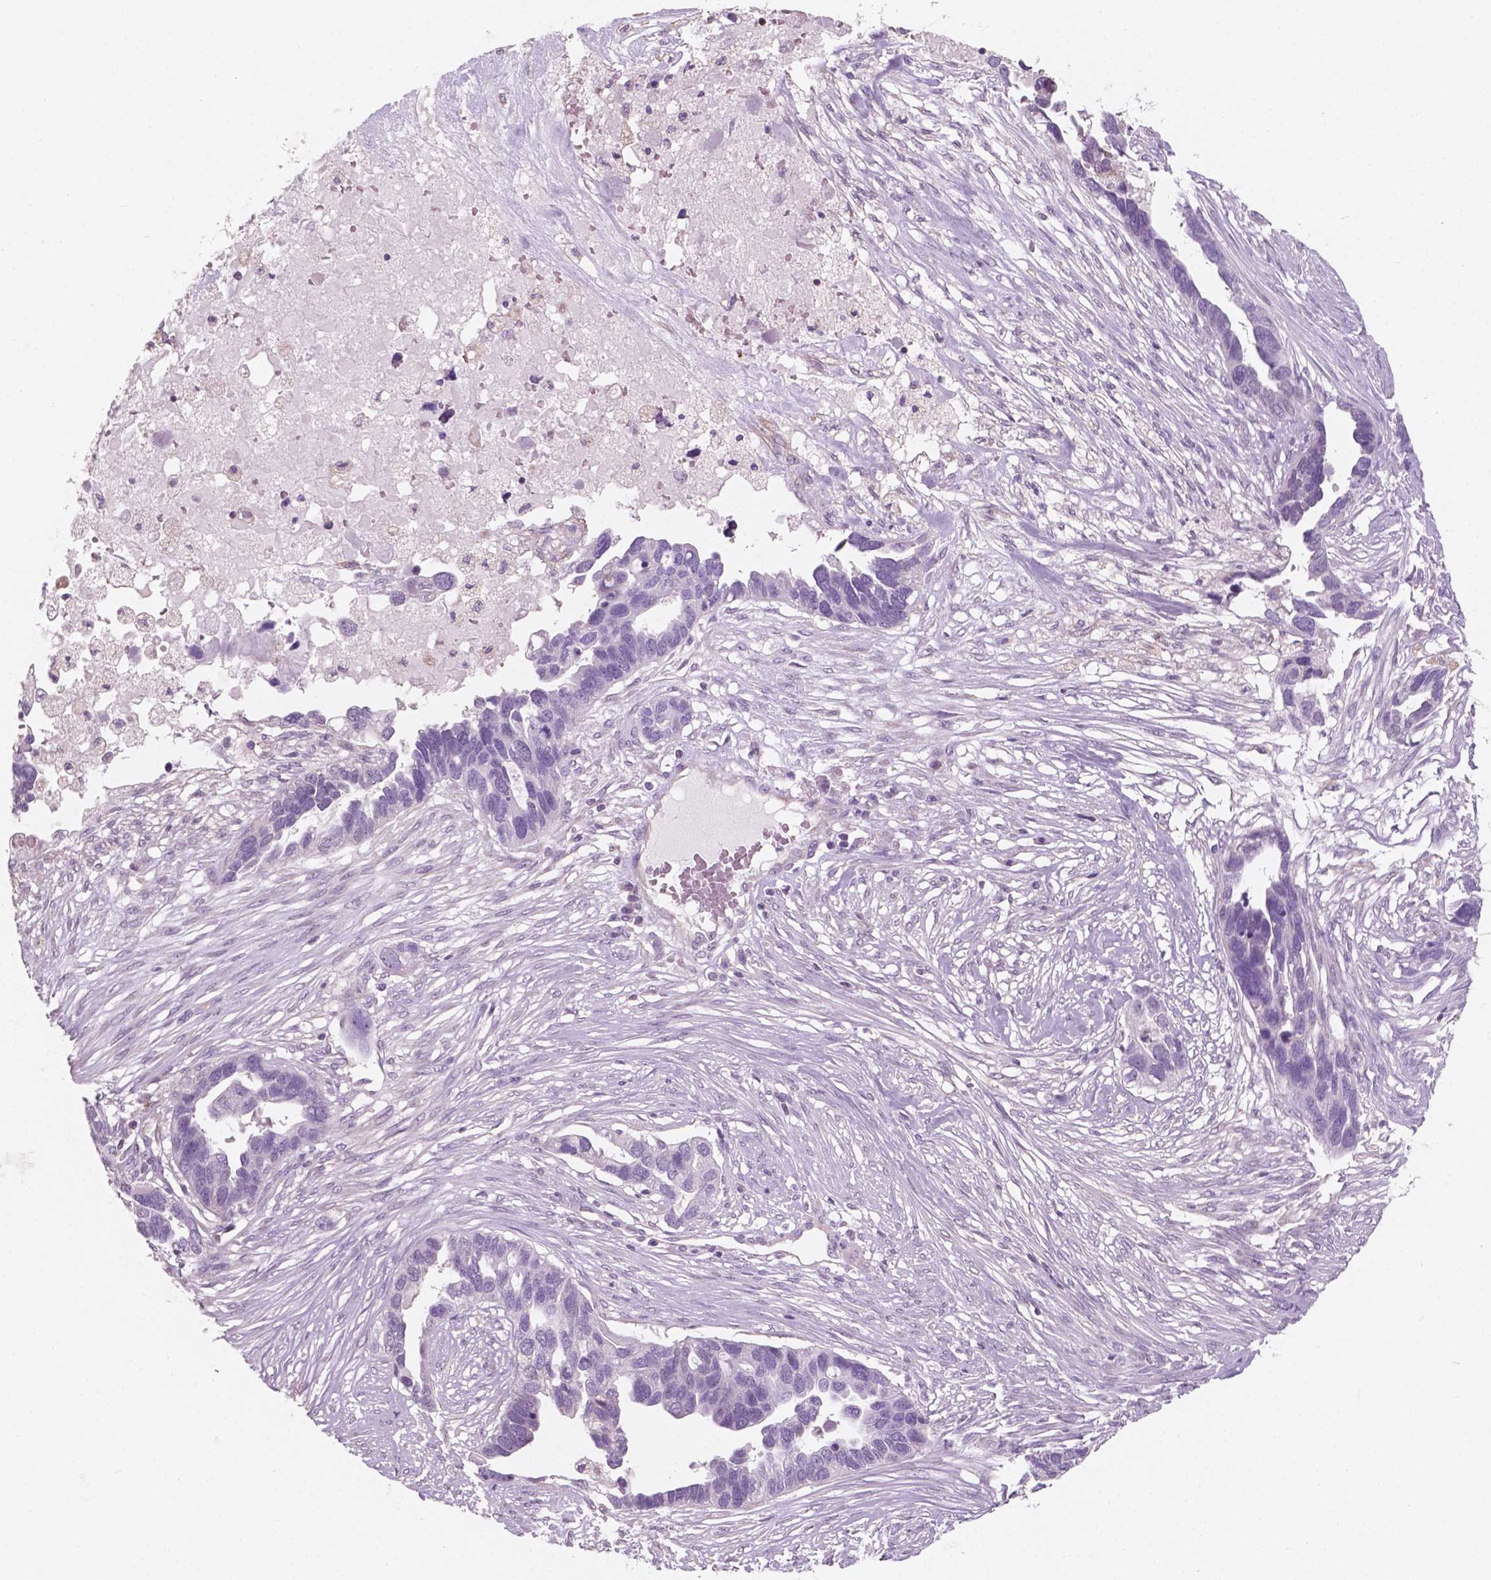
{"staining": {"intensity": "negative", "quantity": "none", "location": "none"}, "tissue": "ovarian cancer", "cell_type": "Tumor cells", "image_type": "cancer", "snomed": [{"axis": "morphology", "description": "Cystadenocarcinoma, serous, NOS"}, {"axis": "topography", "description": "Ovary"}], "caption": "Immunohistochemistry of ovarian cancer (serous cystadenocarcinoma) shows no expression in tumor cells.", "gene": "AWAT1", "patient": {"sex": "female", "age": 54}}